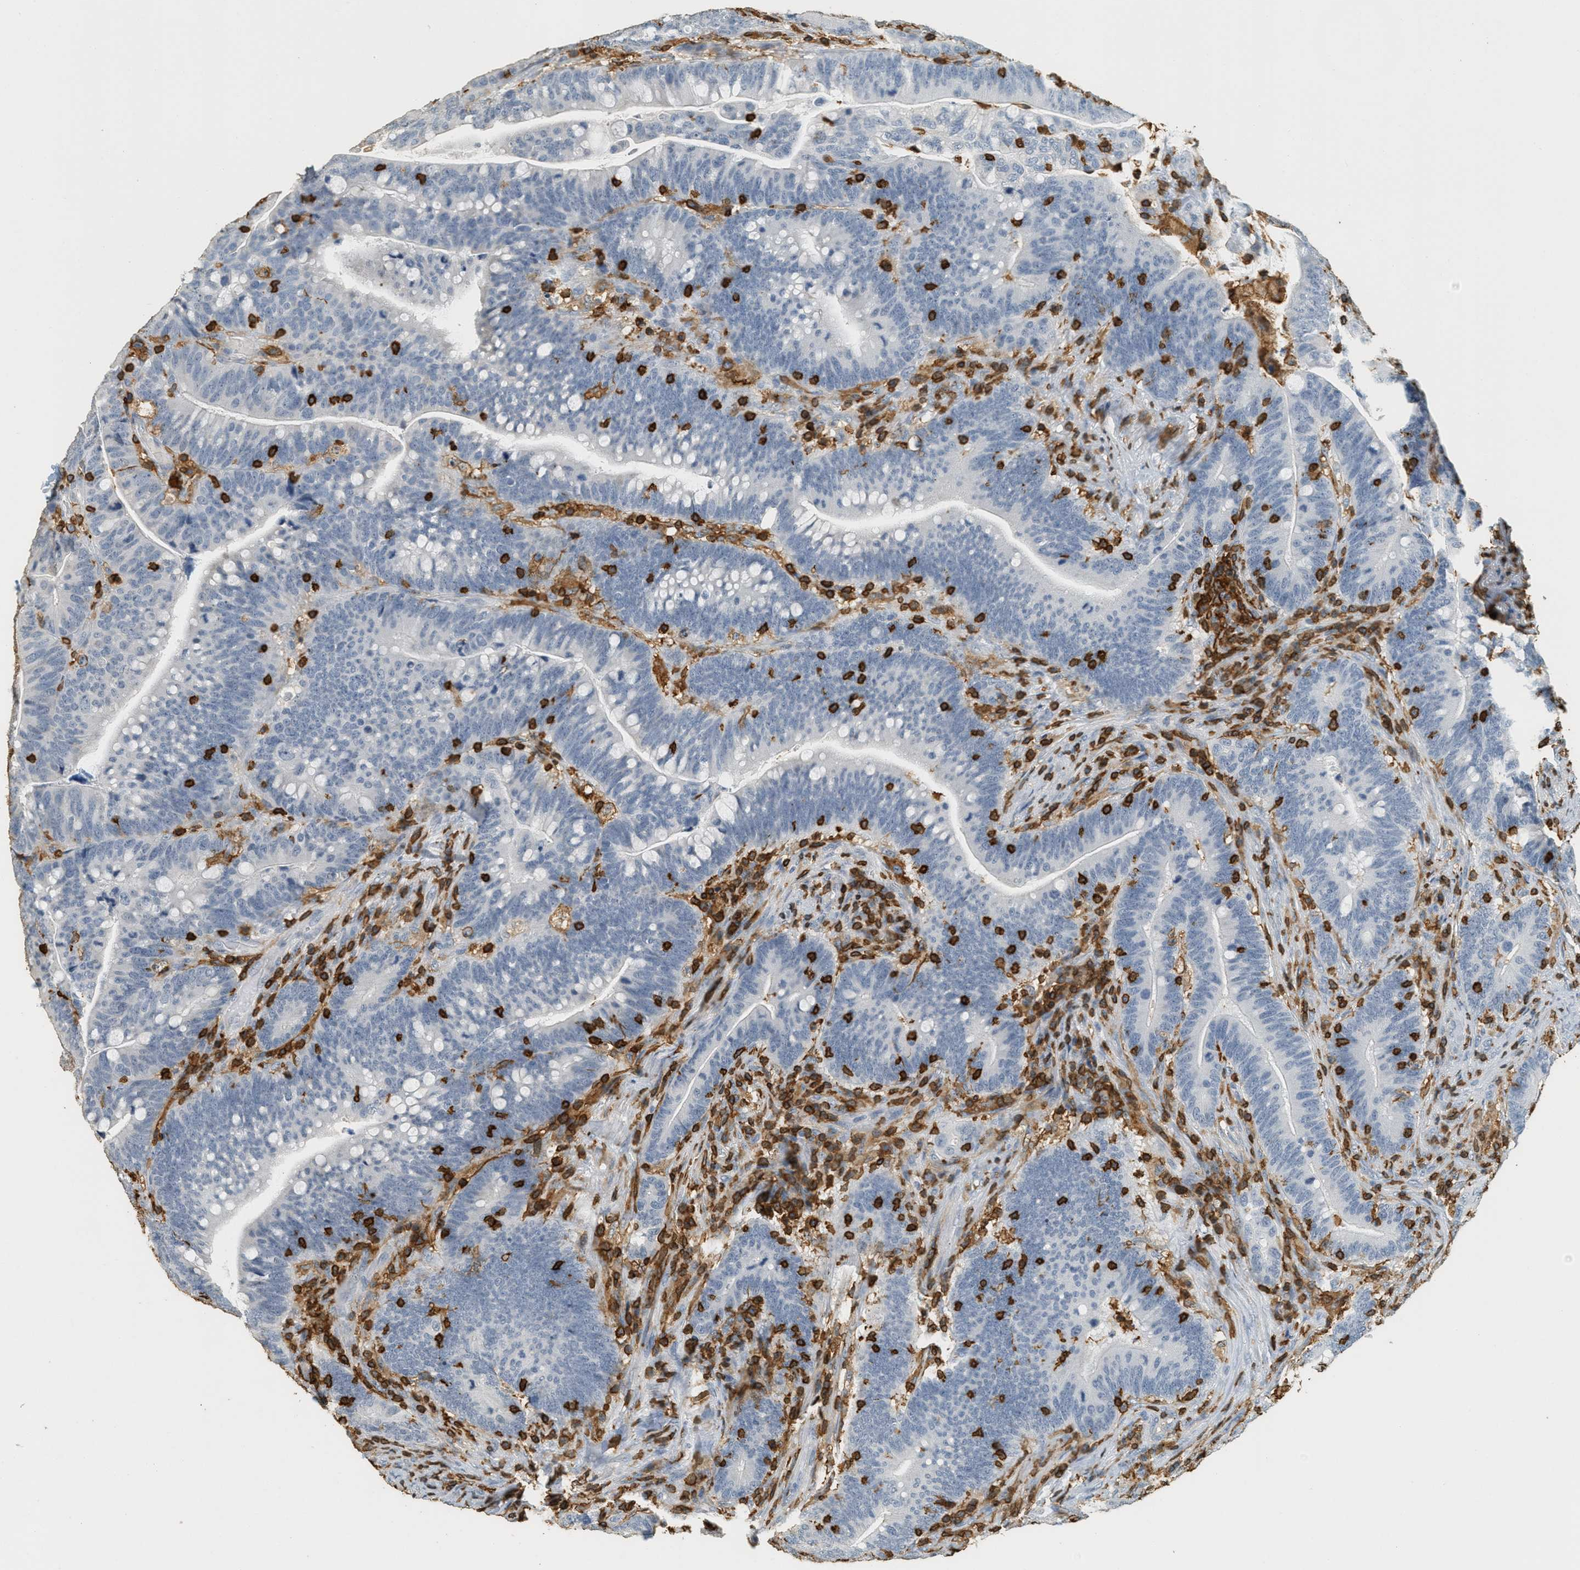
{"staining": {"intensity": "negative", "quantity": "none", "location": "none"}, "tissue": "colorectal cancer", "cell_type": "Tumor cells", "image_type": "cancer", "snomed": [{"axis": "morphology", "description": "Normal tissue, NOS"}, {"axis": "morphology", "description": "Adenocarcinoma, NOS"}, {"axis": "topography", "description": "Colon"}], "caption": "Tumor cells are negative for brown protein staining in adenocarcinoma (colorectal). (DAB immunohistochemistry (IHC), high magnification).", "gene": "LSP1", "patient": {"sex": "female", "age": 66}}